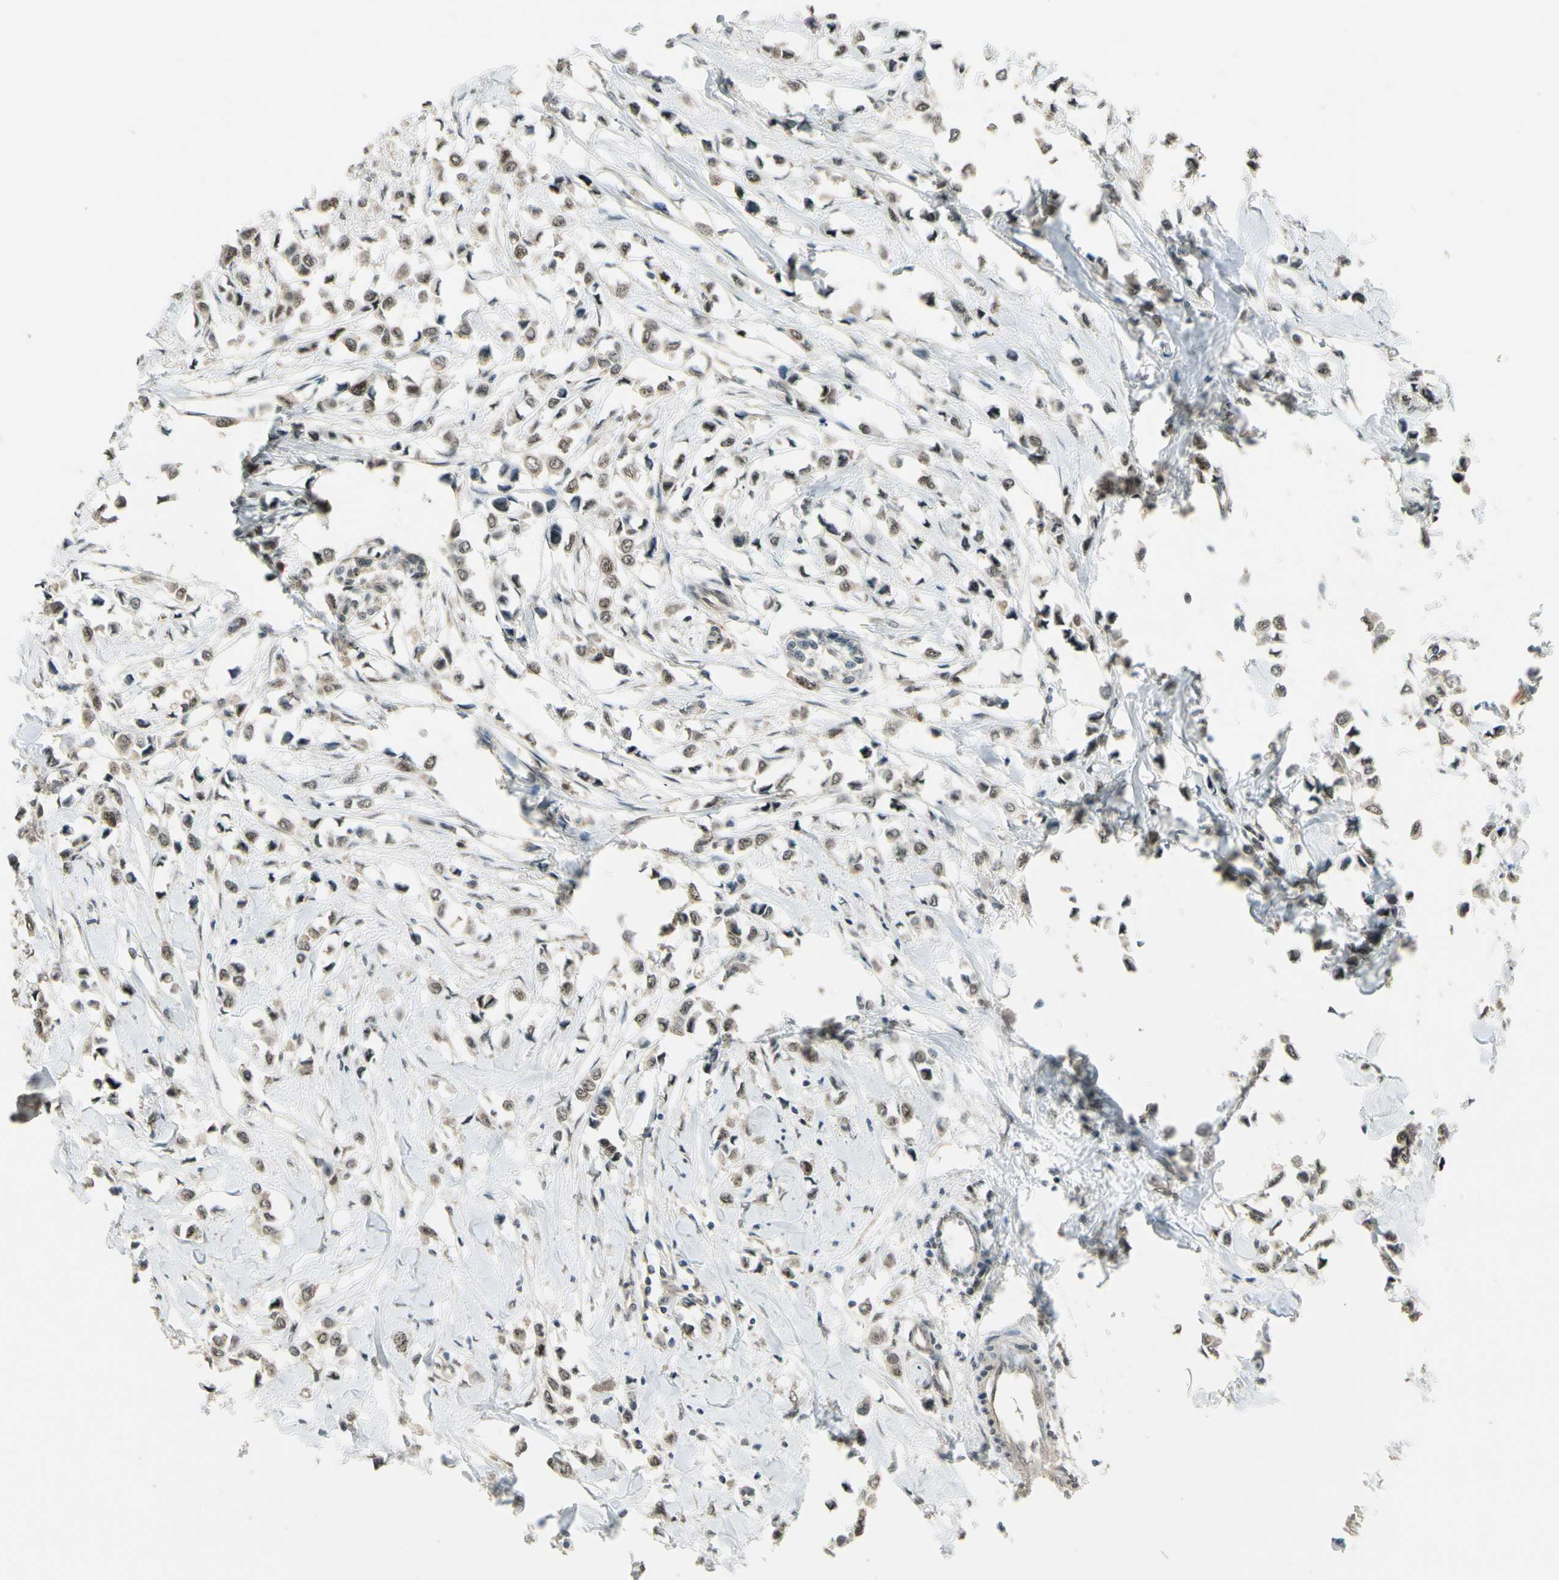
{"staining": {"intensity": "weak", "quantity": ">75%", "location": "cytoplasmic/membranous"}, "tissue": "breast cancer", "cell_type": "Tumor cells", "image_type": "cancer", "snomed": [{"axis": "morphology", "description": "Lobular carcinoma"}, {"axis": "topography", "description": "Breast"}], "caption": "Breast lobular carcinoma stained with a brown dye demonstrates weak cytoplasmic/membranous positive staining in approximately >75% of tumor cells.", "gene": "MCPH1", "patient": {"sex": "female", "age": 51}}